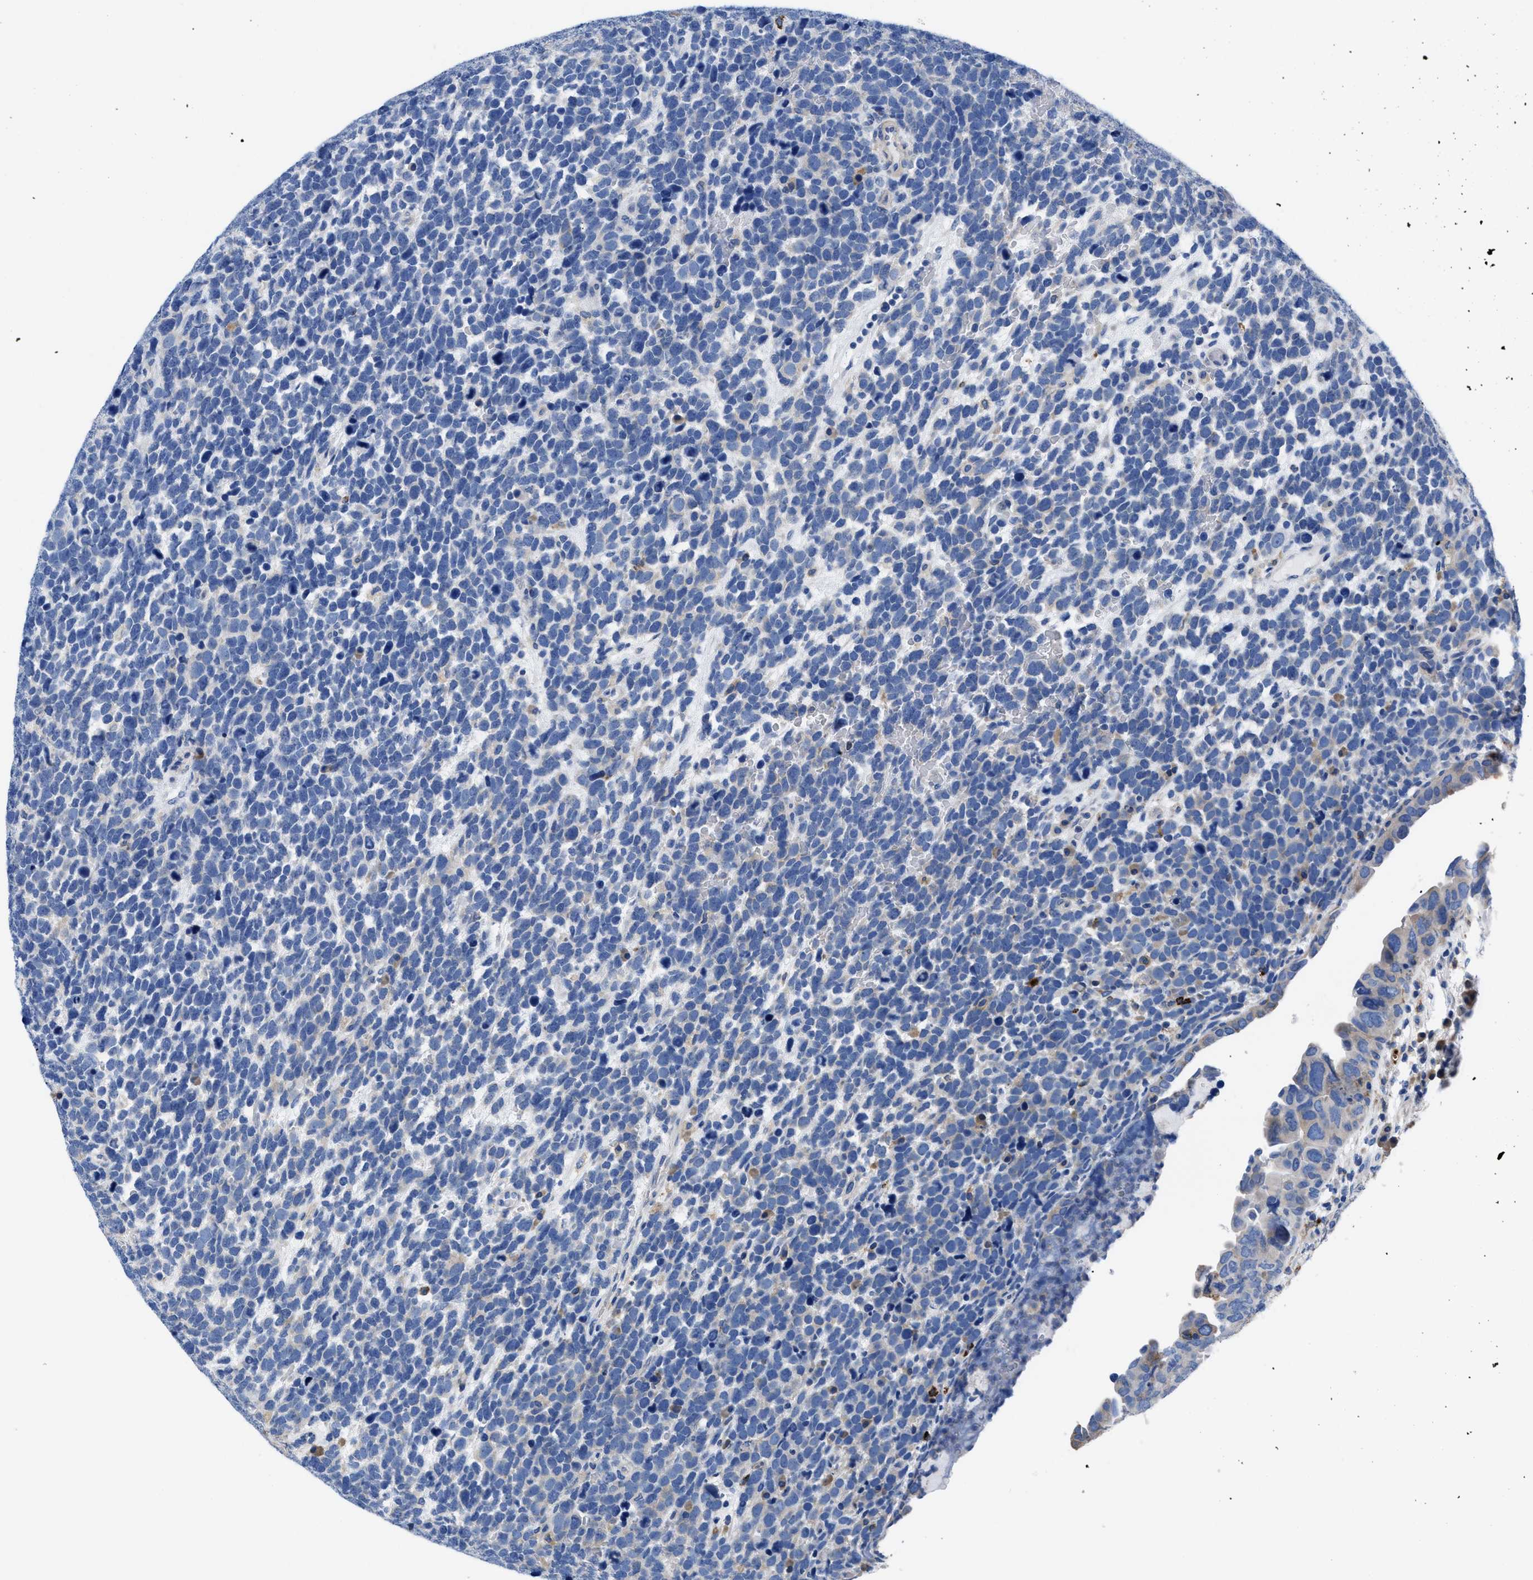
{"staining": {"intensity": "weak", "quantity": "<25%", "location": "cytoplasmic/membranous"}, "tissue": "urothelial cancer", "cell_type": "Tumor cells", "image_type": "cancer", "snomed": [{"axis": "morphology", "description": "Urothelial carcinoma, High grade"}, {"axis": "topography", "description": "Urinary bladder"}], "caption": "The micrograph exhibits no staining of tumor cells in urothelial carcinoma (high-grade).", "gene": "HLA-DPA1", "patient": {"sex": "female", "age": 82}}